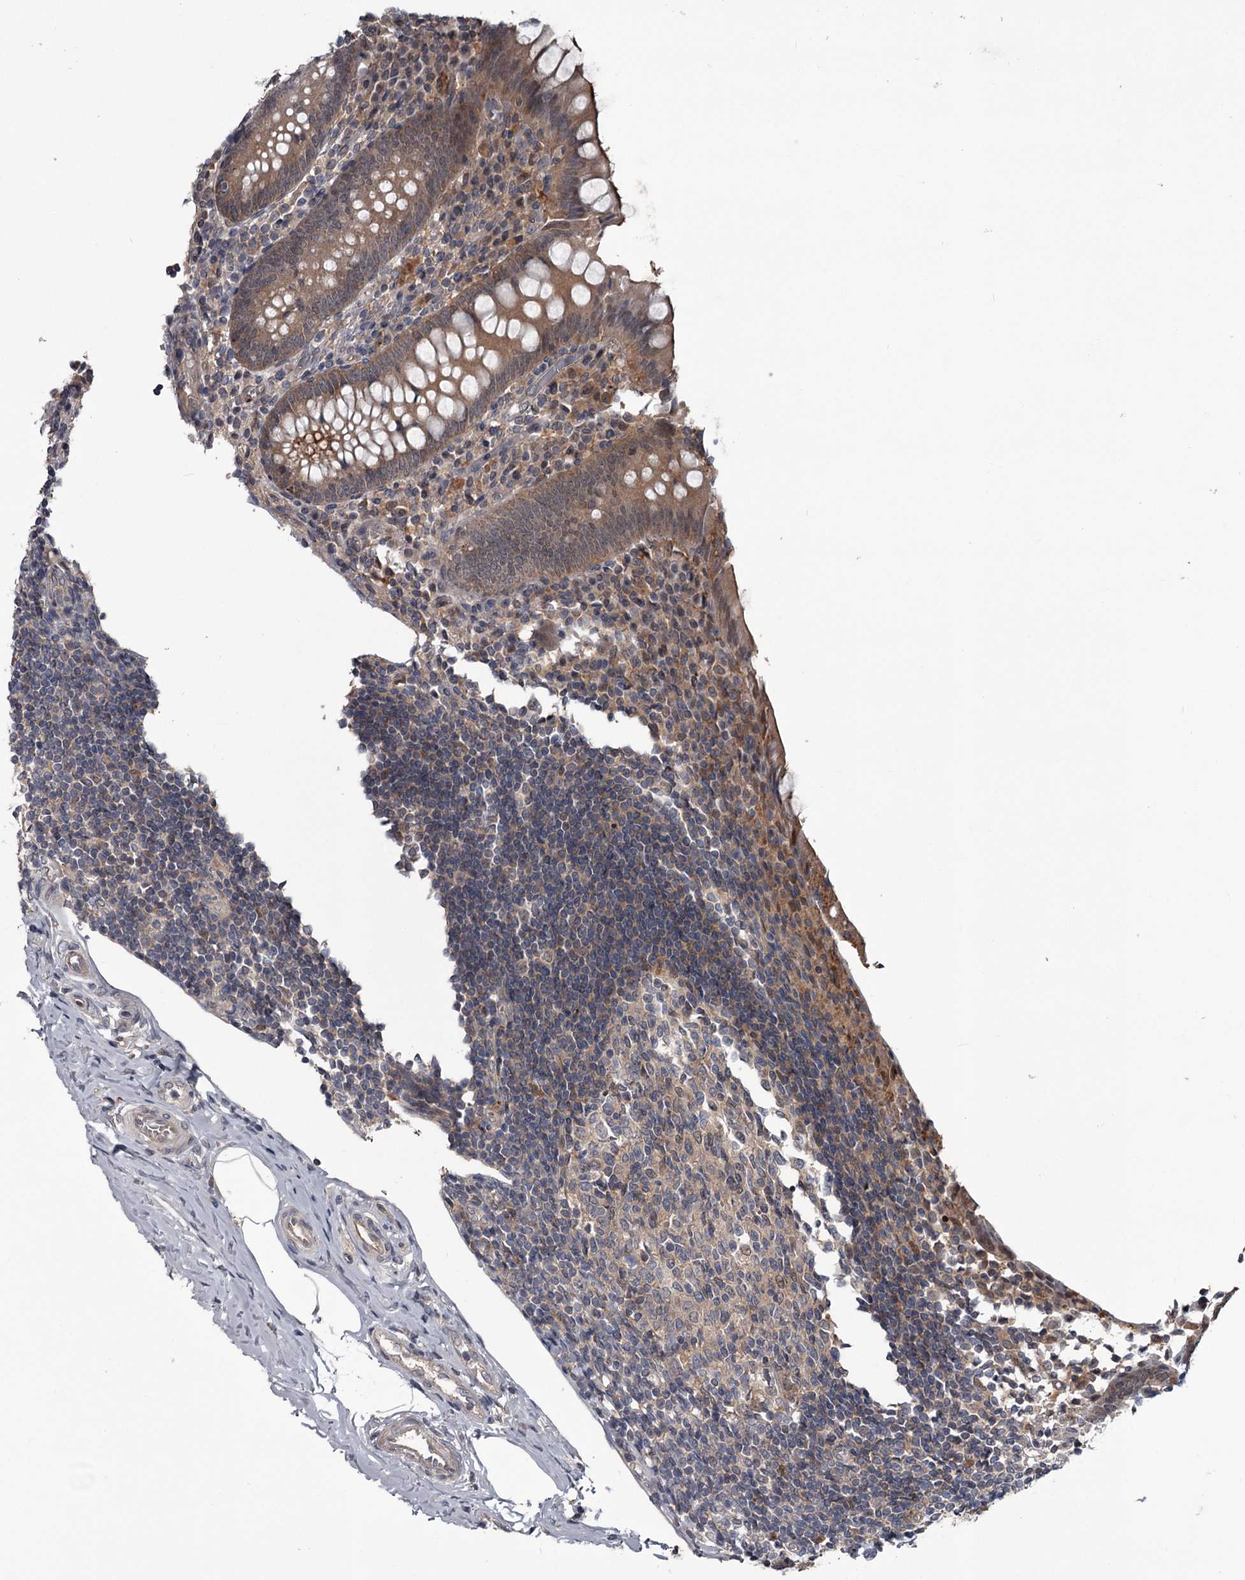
{"staining": {"intensity": "weak", "quantity": ">75%", "location": "cytoplasmic/membranous"}, "tissue": "appendix", "cell_type": "Glandular cells", "image_type": "normal", "snomed": [{"axis": "morphology", "description": "Normal tissue, NOS"}, {"axis": "topography", "description": "Appendix"}], "caption": "Weak cytoplasmic/membranous expression is present in about >75% of glandular cells in unremarkable appendix. (IHC, brightfield microscopy, high magnification).", "gene": "DAO", "patient": {"sex": "female", "age": 17}}